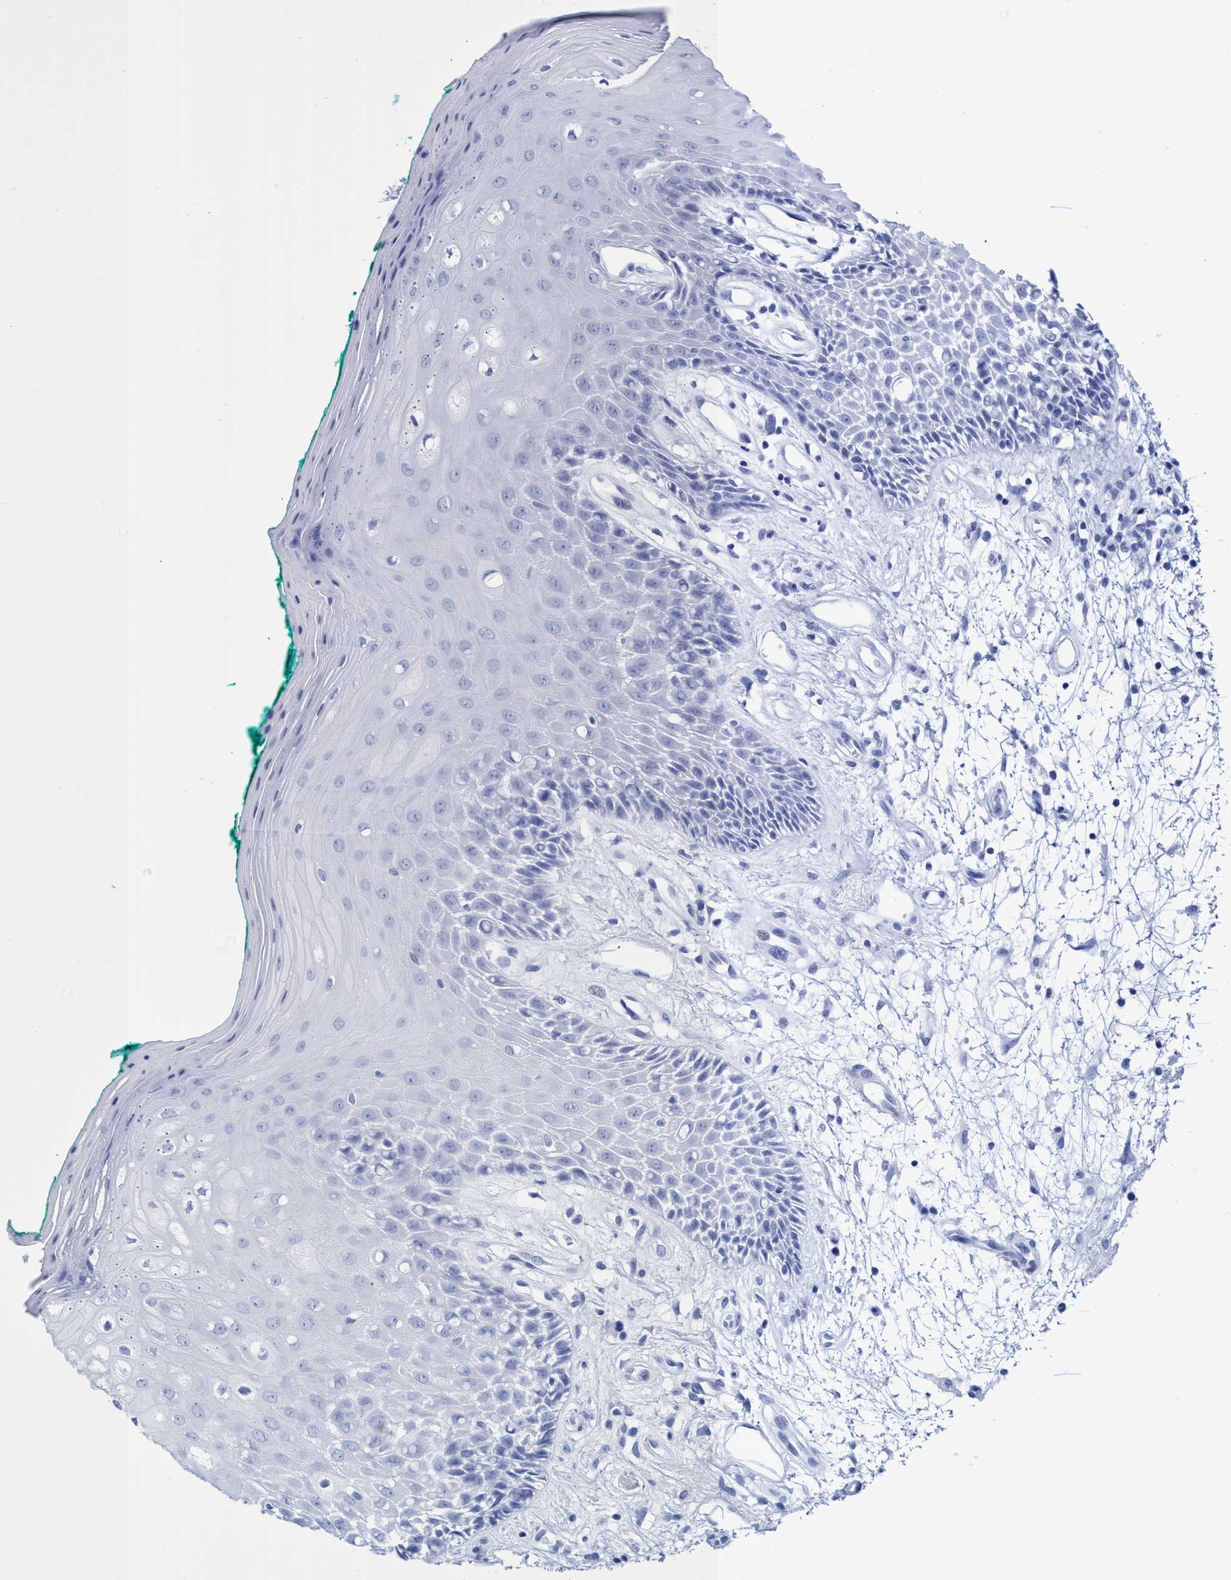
{"staining": {"intensity": "negative", "quantity": "none", "location": "none"}, "tissue": "oral mucosa", "cell_type": "Squamous epithelial cells", "image_type": "normal", "snomed": [{"axis": "morphology", "description": "Normal tissue, NOS"}, {"axis": "morphology", "description": "Squamous cell carcinoma, NOS"}, {"axis": "topography", "description": "Skeletal muscle"}, {"axis": "topography", "description": "Oral tissue"}, {"axis": "topography", "description": "Head-Neck"}], "caption": "This histopathology image is of benign oral mucosa stained with immunohistochemistry to label a protein in brown with the nuclei are counter-stained blue. There is no positivity in squamous epithelial cells.", "gene": "INSL6", "patient": {"sex": "female", "age": 84}}